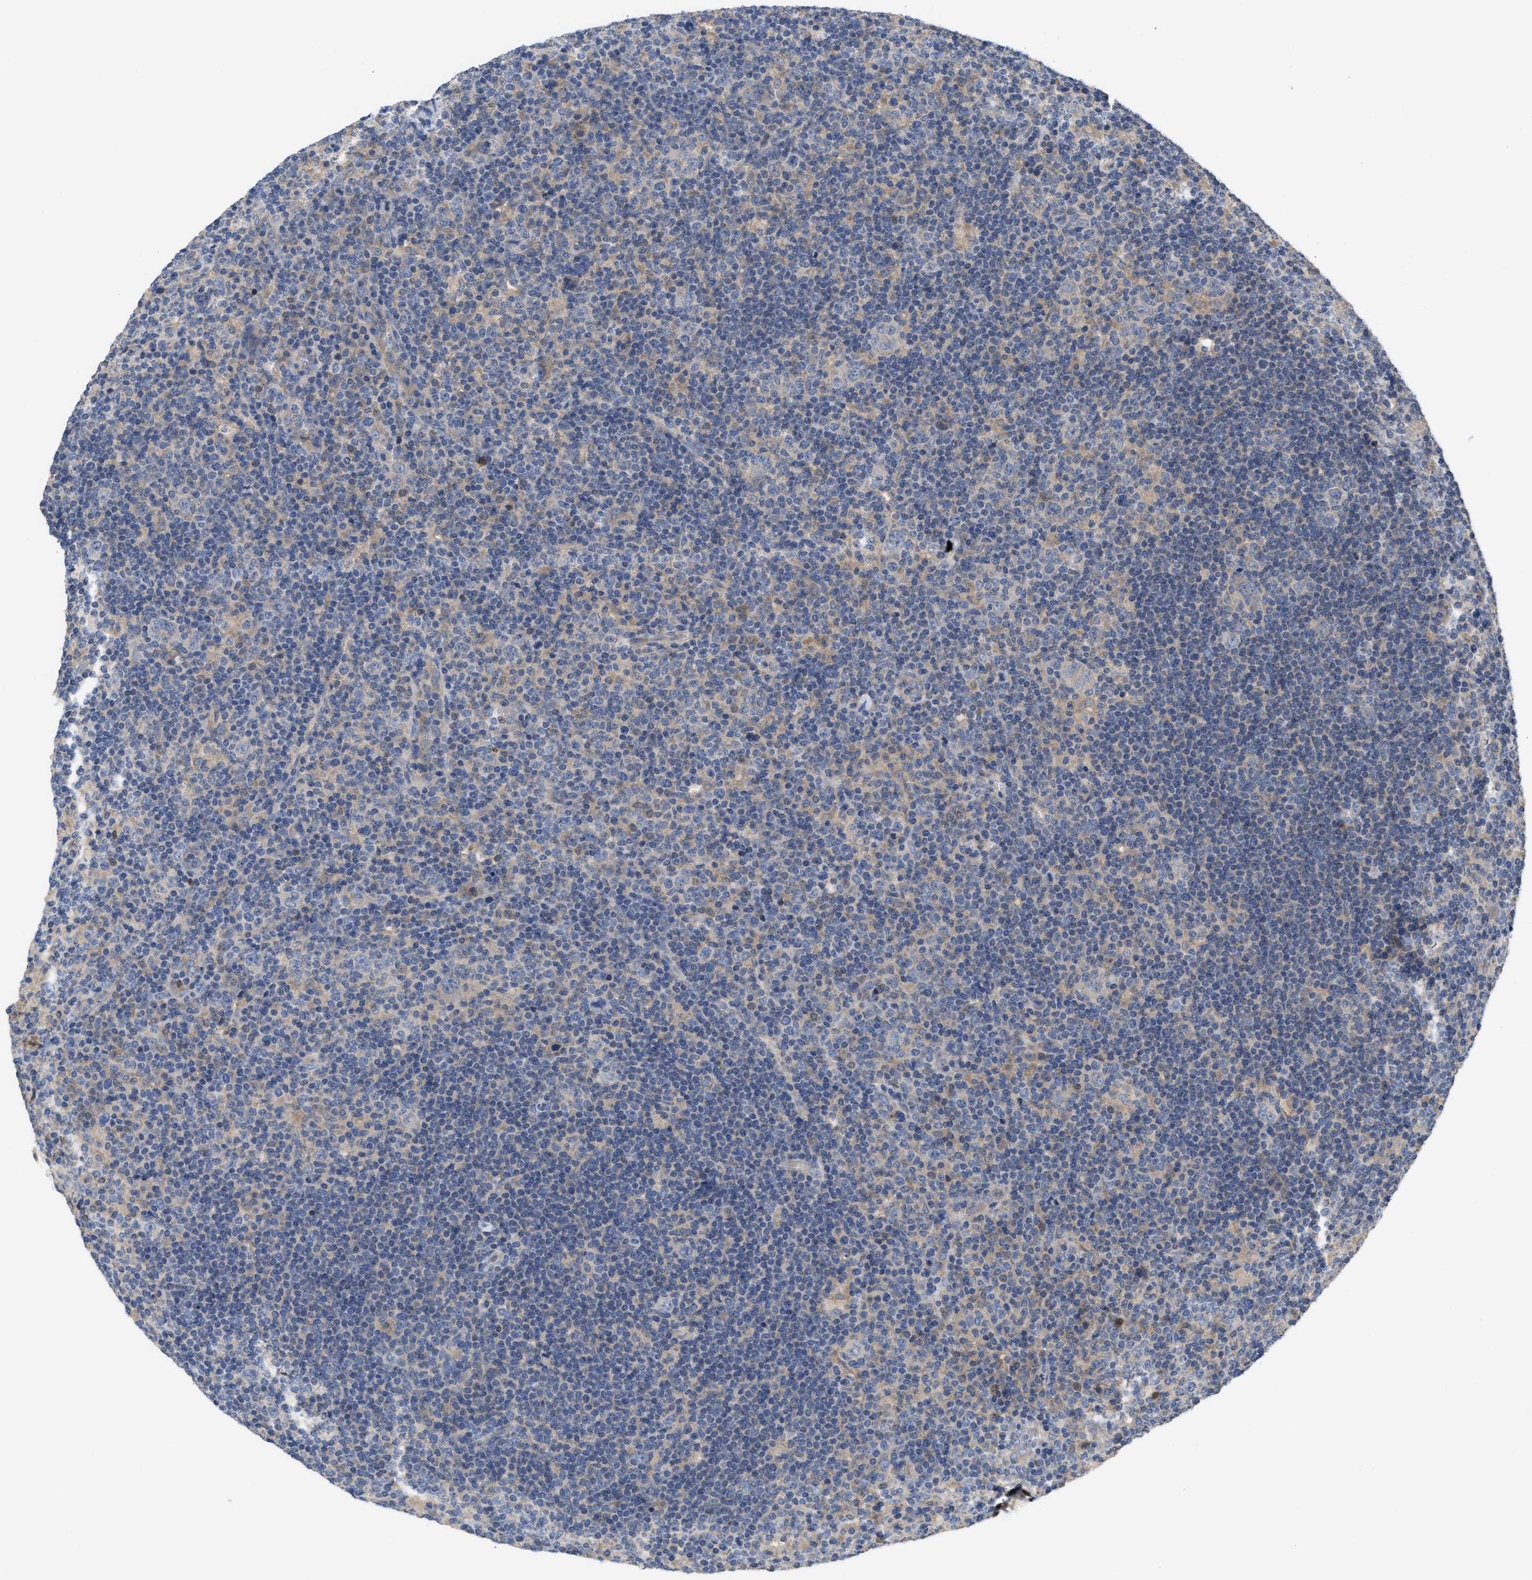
{"staining": {"intensity": "weak", "quantity": "<25%", "location": "cytoplasmic/membranous"}, "tissue": "lymphoma", "cell_type": "Tumor cells", "image_type": "cancer", "snomed": [{"axis": "morphology", "description": "Hodgkin's disease, NOS"}, {"axis": "topography", "description": "Lymph node"}], "caption": "Immunohistochemistry (IHC) histopathology image of neoplastic tissue: lymphoma stained with DAB (3,3'-diaminobenzidine) exhibits no significant protein staining in tumor cells.", "gene": "RNF216", "patient": {"sex": "female", "age": 57}}